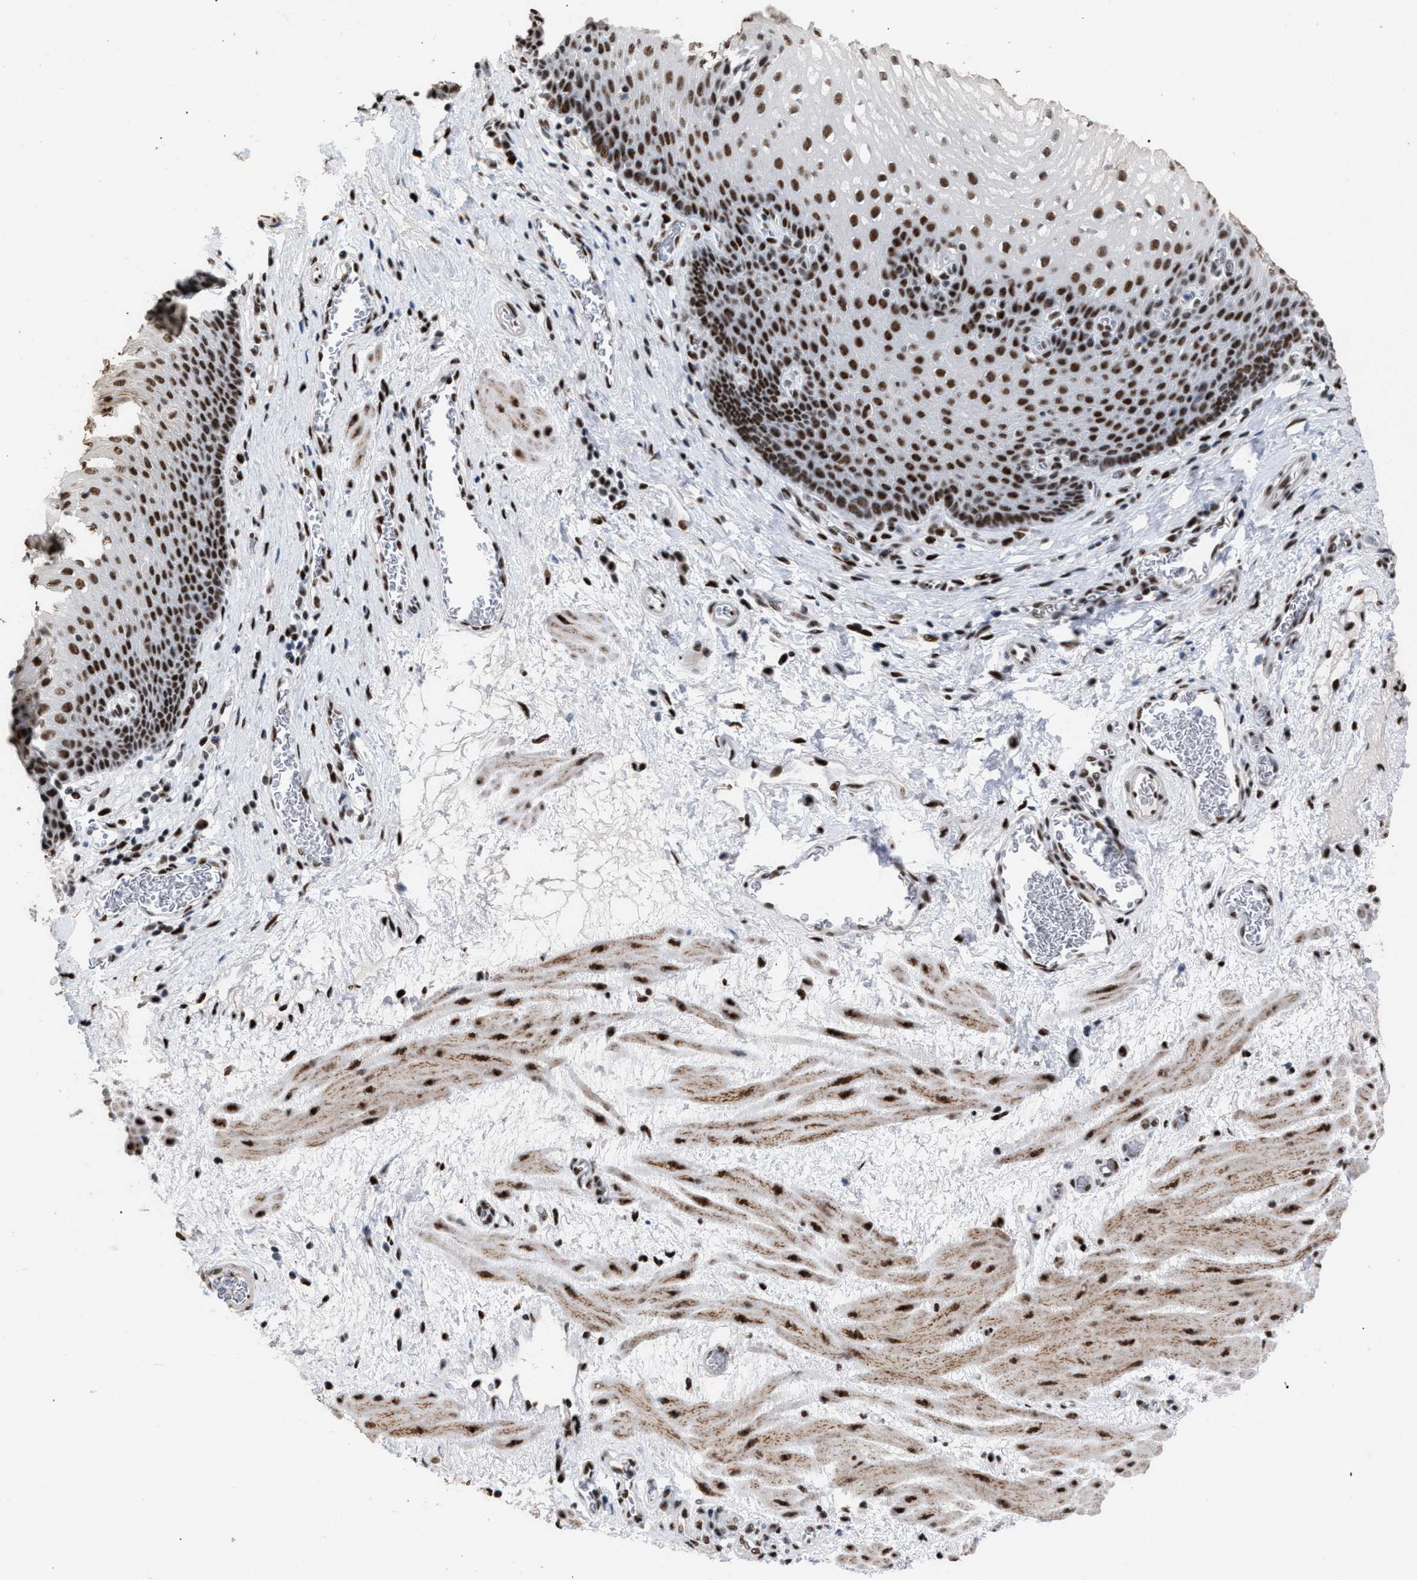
{"staining": {"intensity": "strong", "quantity": ">75%", "location": "nuclear"}, "tissue": "esophagus", "cell_type": "Squamous epithelial cells", "image_type": "normal", "snomed": [{"axis": "morphology", "description": "Normal tissue, NOS"}, {"axis": "topography", "description": "Esophagus"}], "caption": "A brown stain highlights strong nuclear expression of a protein in squamous epithelial cells of benign human esophagus.", "gene": "TP53BP1", "patient": {"sex": "male", "age": 48}}